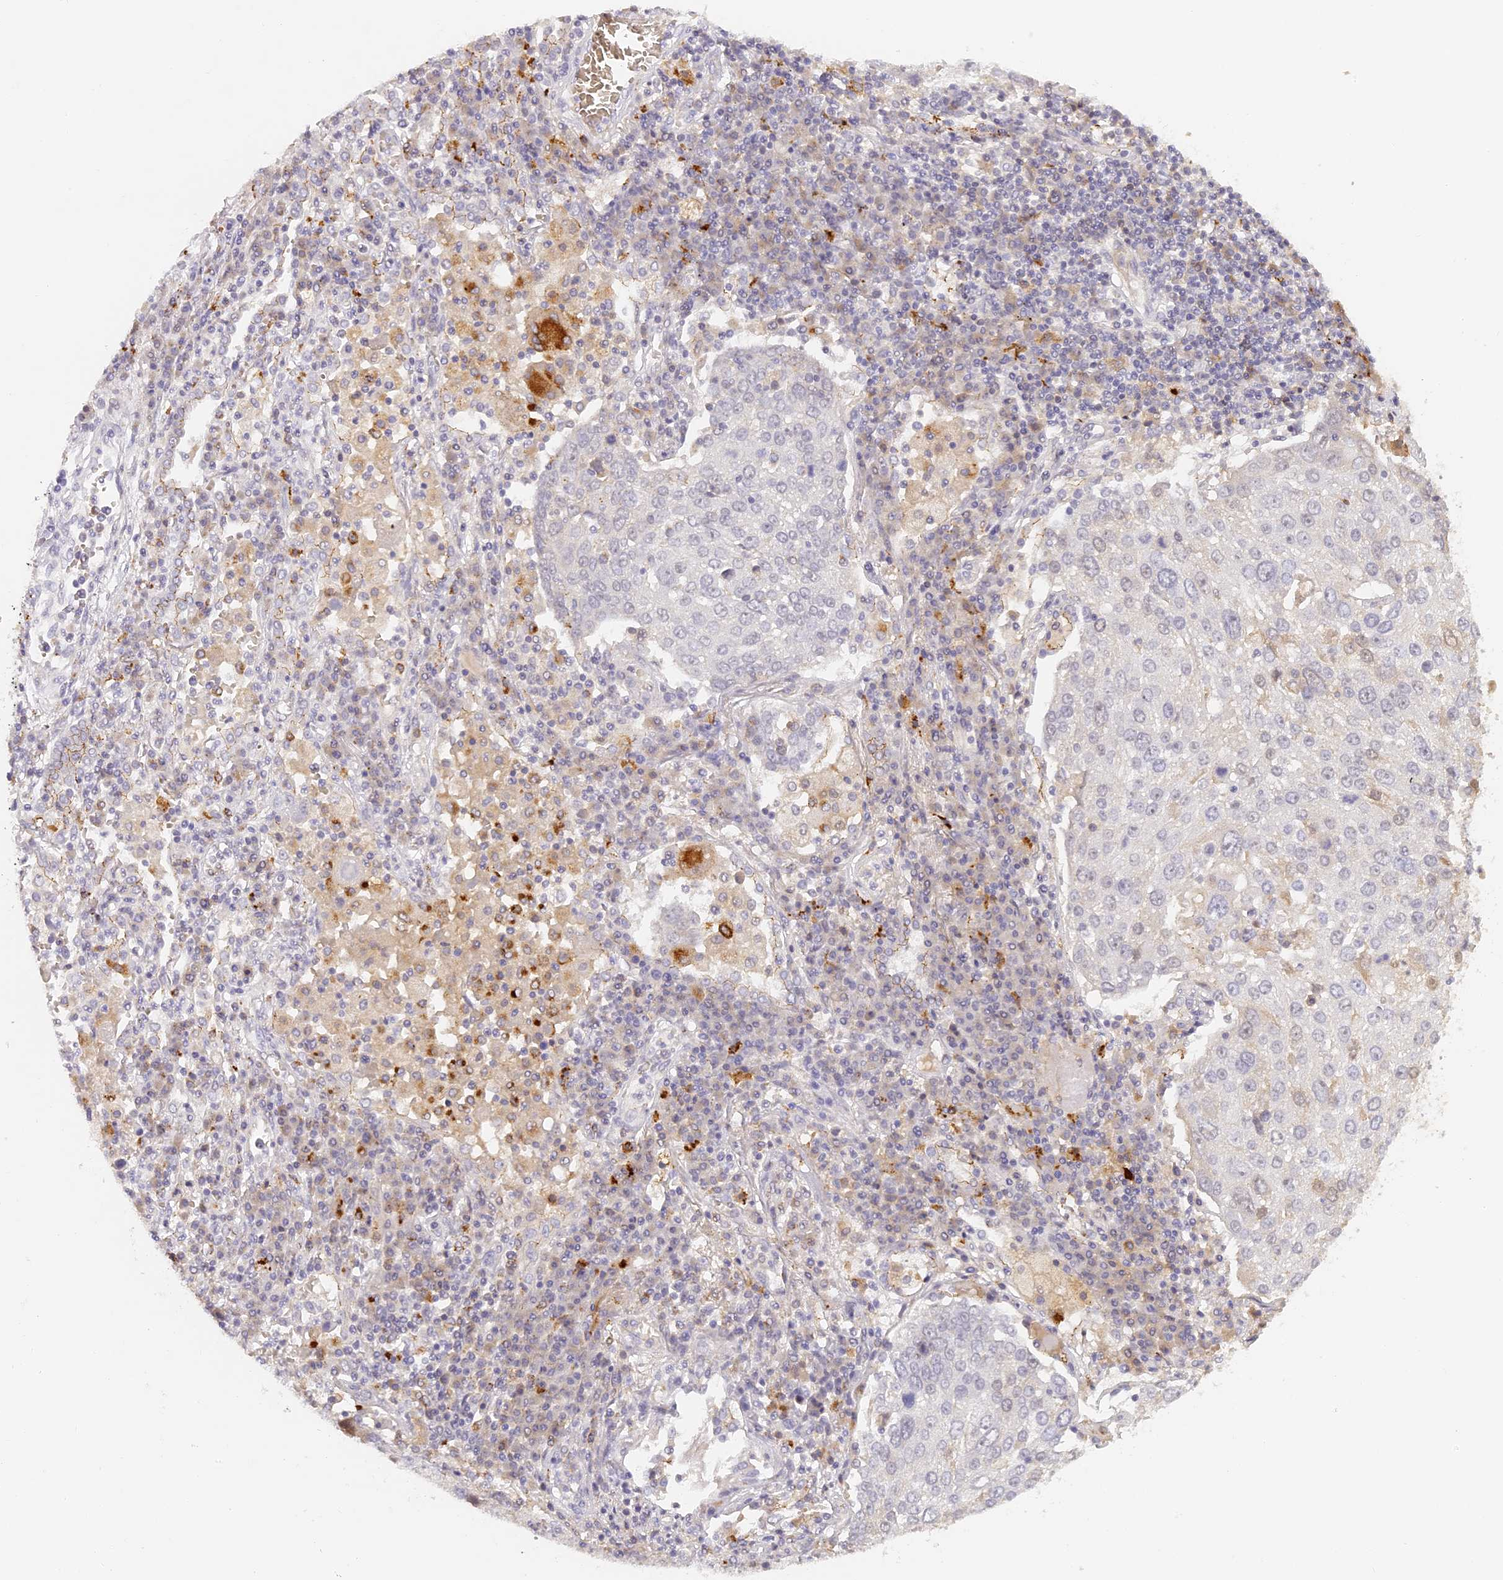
{"staining": {"intensity": "negative", "quantity": "none", "location": "none"}, "tissue": "lung cancer", "cell_type": "Tumor cells", "image_type": "cancer", "snomed": [{"axis": "morphology", "description": "Squamous cell carcinoma, NOS"}, {"axis": "topography", "description": "Lung"}], "caption": "The immunohistochemistry (IHC) micrograph has no significant expression in tumor cells of squamous cell carcinoma (lung) tissue.", "gene": "ELL3", "patient": {"sex": "male", "age": 65}}